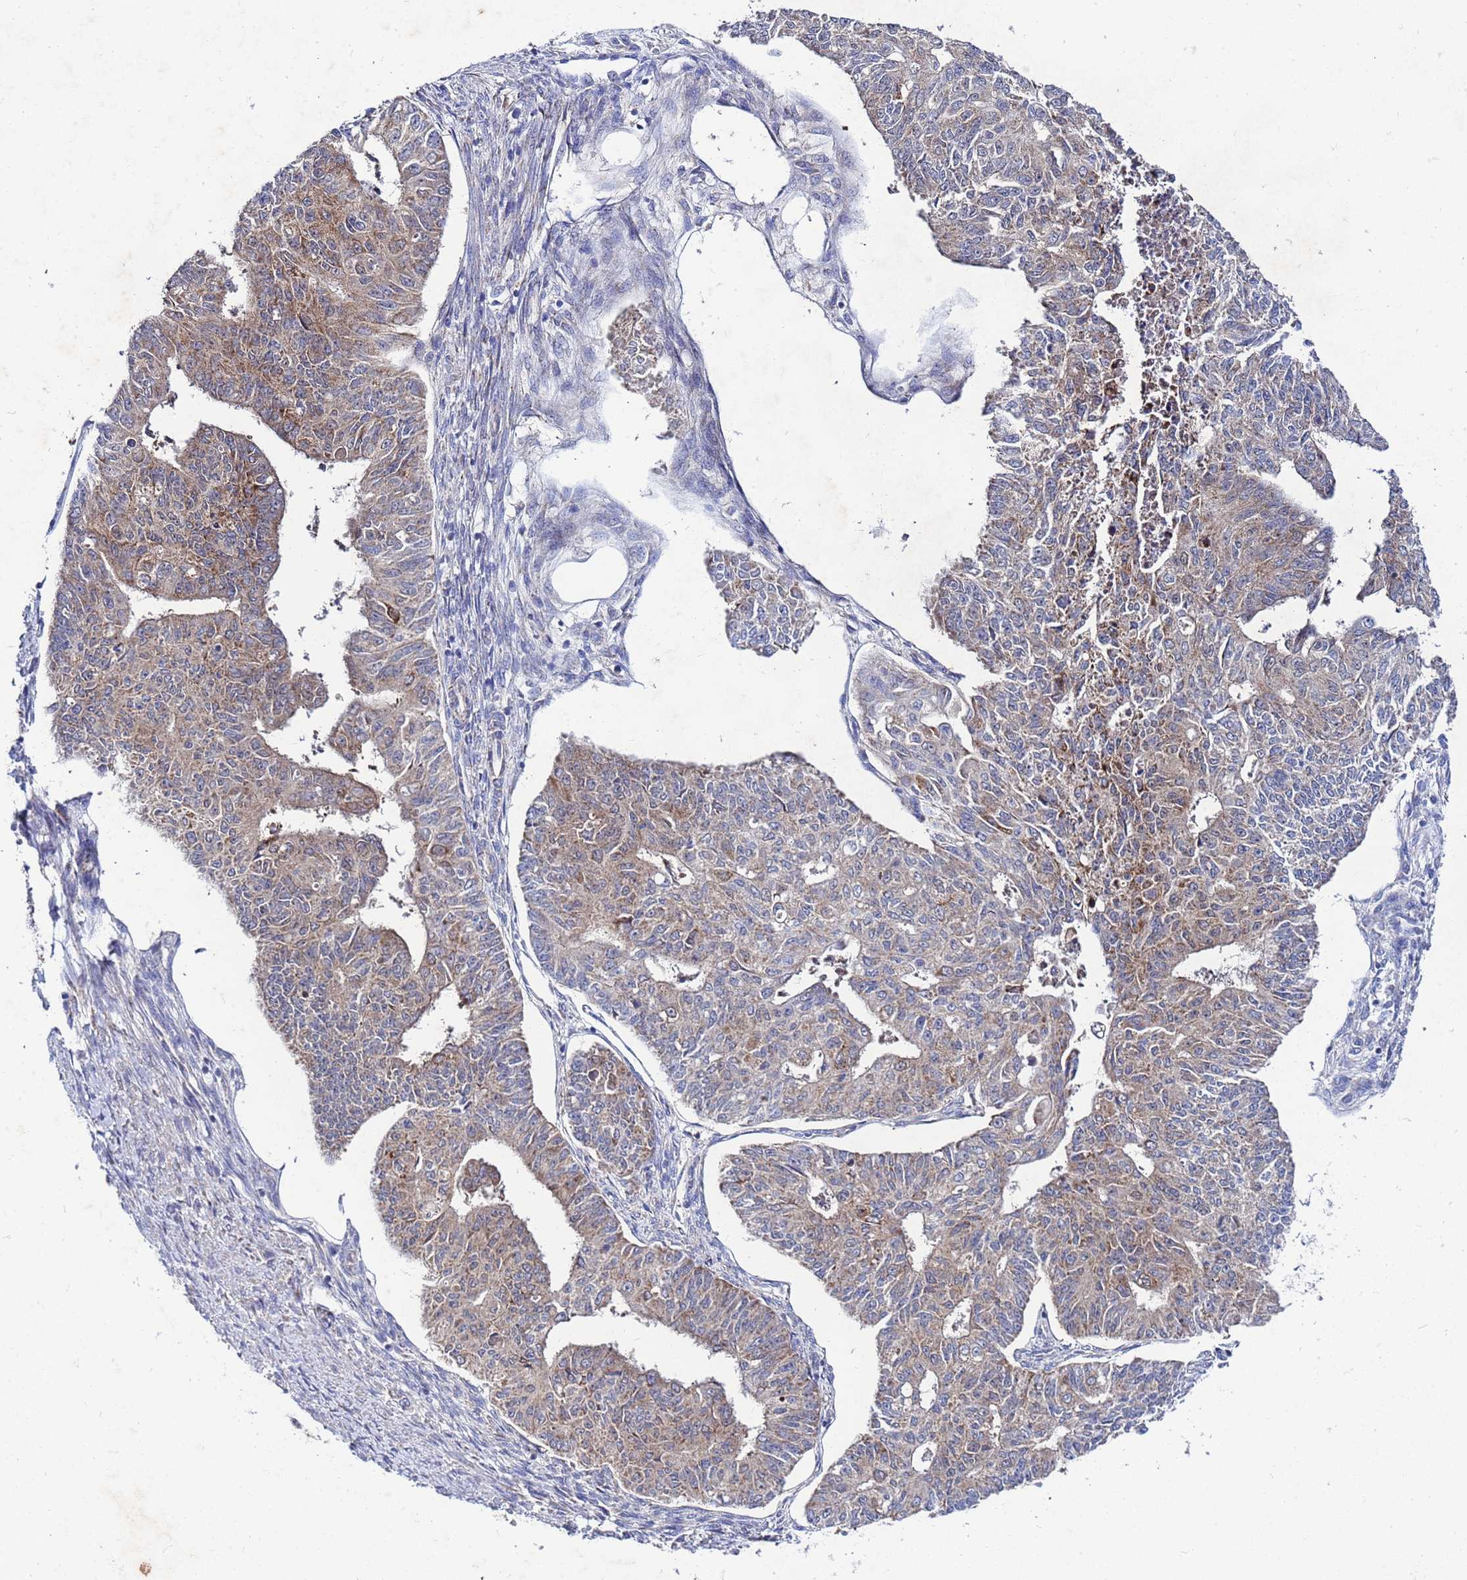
{"staining": {"intensity": "moderate", "quantity": ">75%", "location": "cytoplasmic/membranous"}, "tissue": "endometrial cancer", "cell_type": "Tumor cells", "image_type": "cancer", "snomed": [{"axis": "morphology", "description": "Adenocarcinoma, NOS"}, {"axis": "topography", "description": "Endometrium"}], "caption": "High-magnification brightfield microscopy of endometrial cancer (adenocarcinoma) stained with DAB (3,3'-diaminobenzidine) (brown) and counterstained with hematoxylin (blue). tumor cells exhibit moderate cytoplasmic/membranous positivity is seen in about>75% of cells.", "gene": "FAHD2A", "patient": {"sex": "female", "age": 32}}